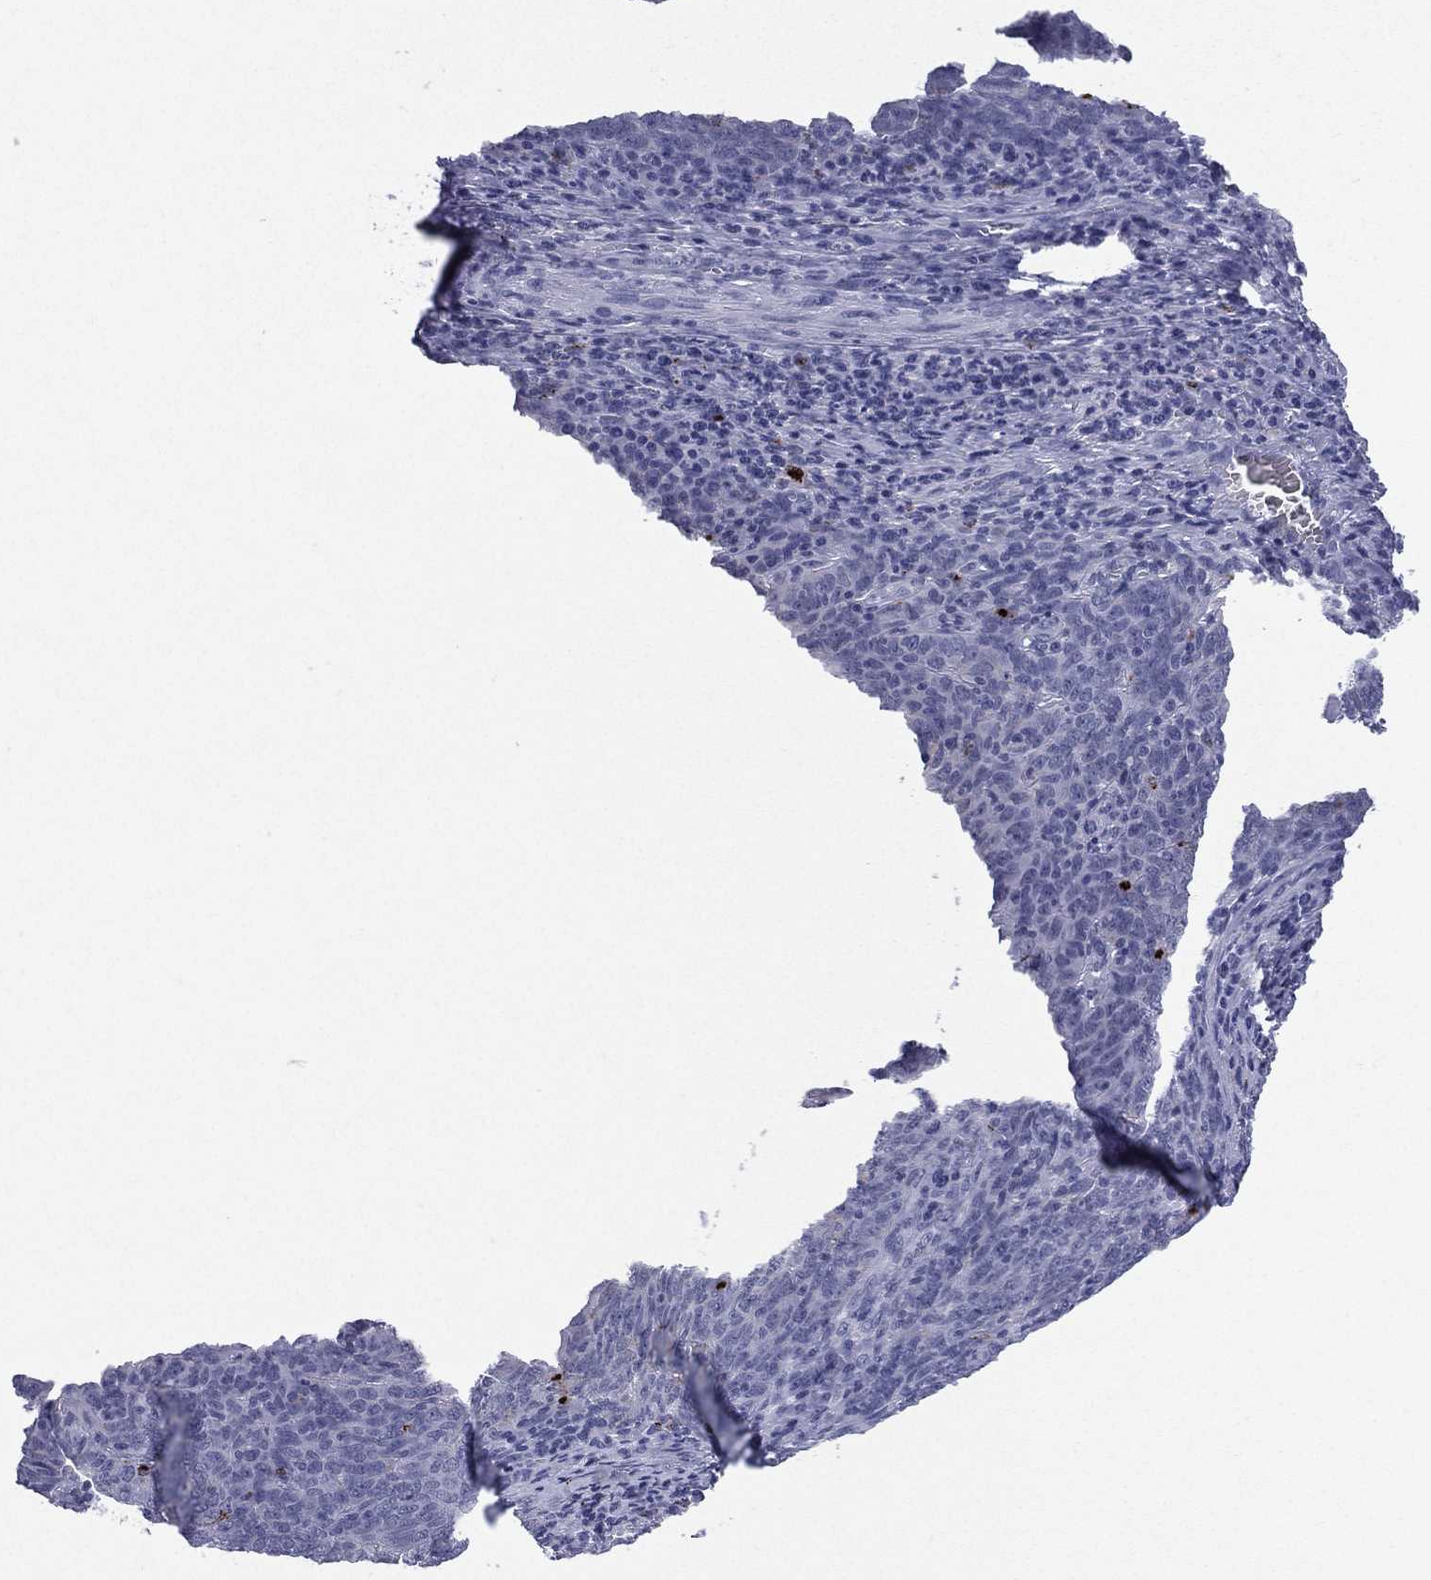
{"staining": {"intensity": "negative", "quantity": "none", "location": "none"}, "tissue": "skin cancer", "cell_type": "Tumor cells", "image_type": "cancer", "snomed": [{"axis": "morphology", "description": "Squamous cell carcinoma, NOS"}, {"axis": "topography", "description": "Skin"}, {"axis": "topography", "description": "Anal"}], "caption": "Immunohistochemical staining of human skin squamous cell carcinoma demonstrates no significant staining in tumor cells.", "gene": "HLA-DOA", "patient": {"sex": "female", "age": 51}}